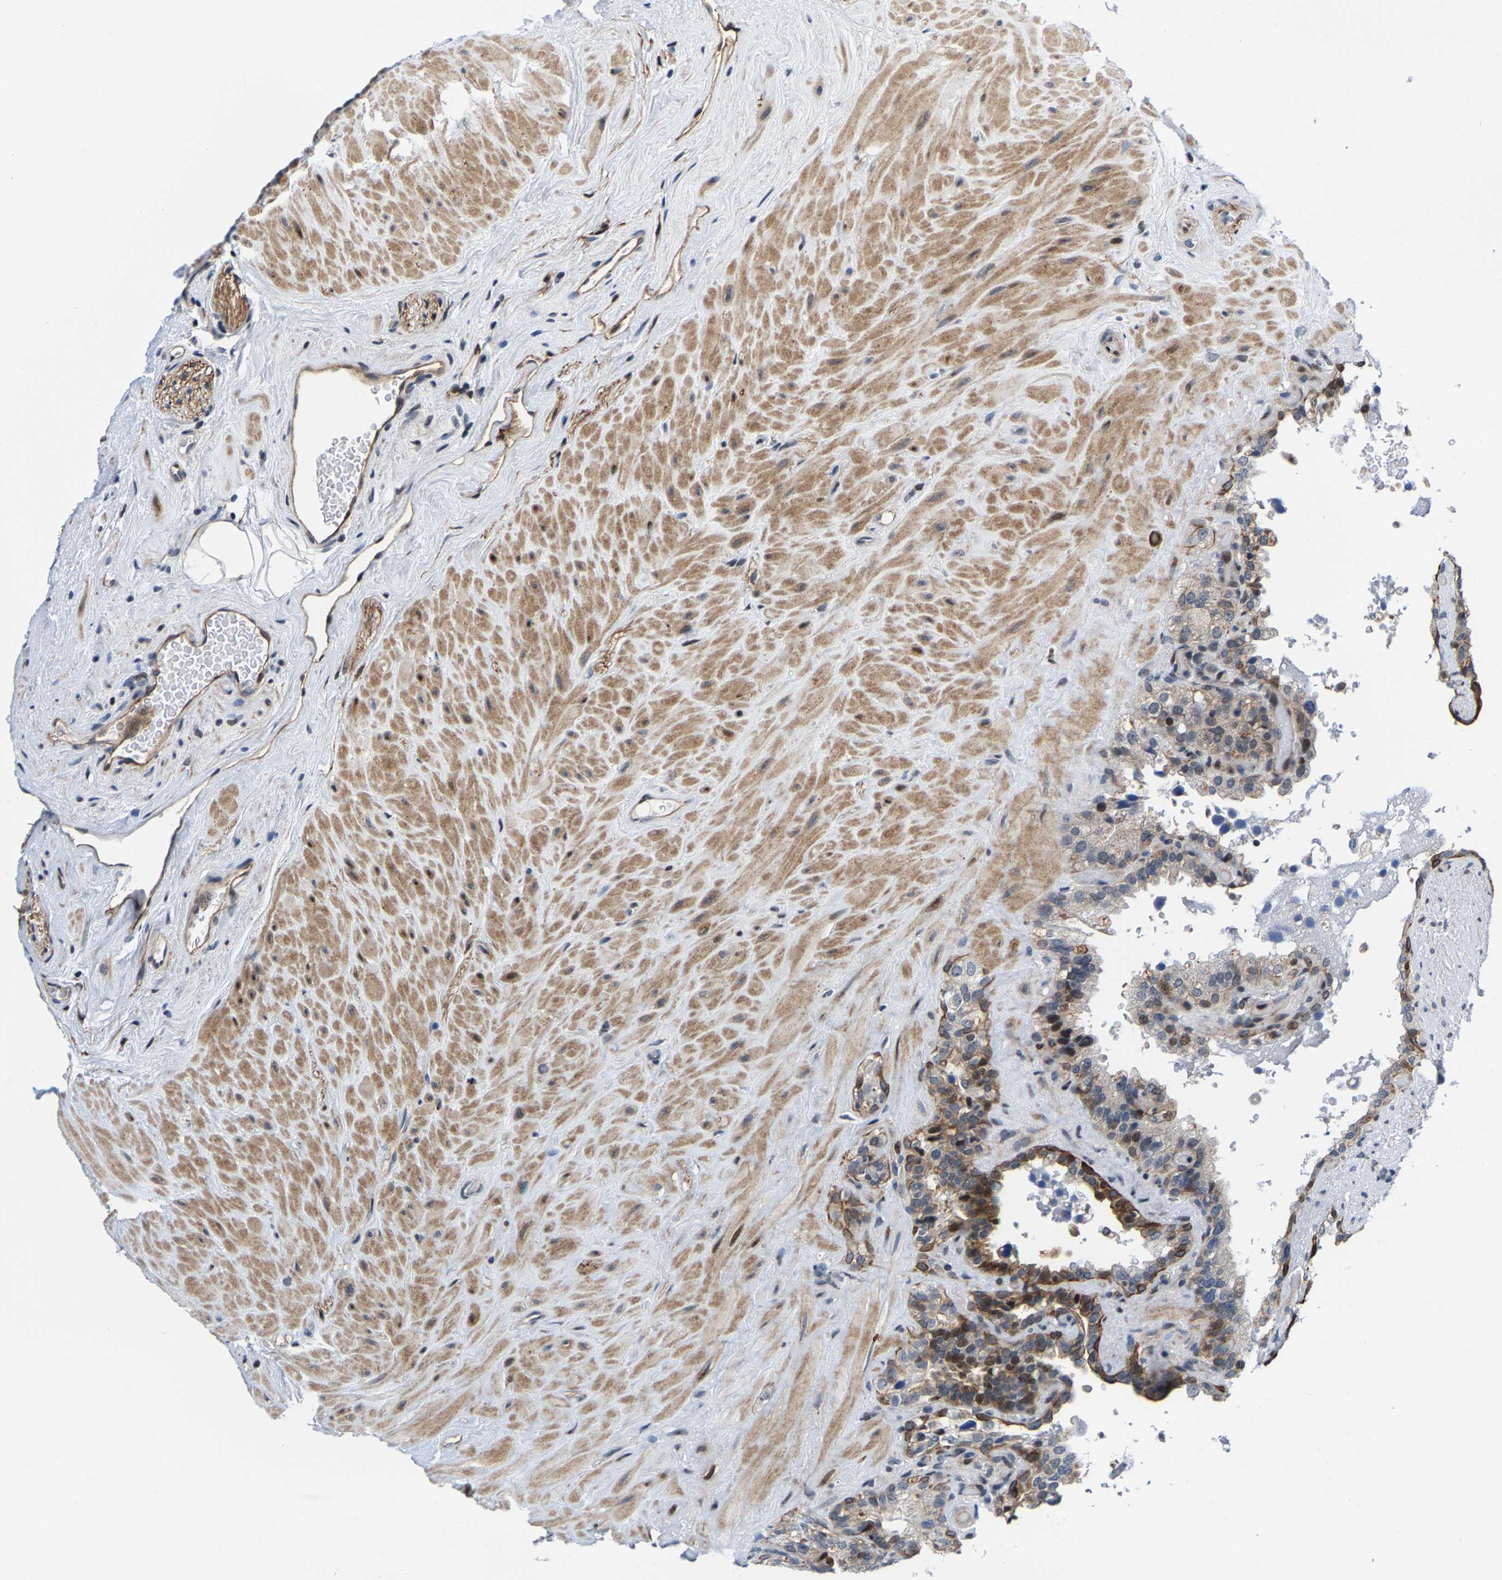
{"staining": {"intensity": "moderate", "quantity": "25%-75%", "location": "cytoplasmic/membranous"}, "tissue": "seminal vesicle", "cell_type": "Glandular cells", "image_type": "normal", "snomed": [{"axis": "morphology", "description": "Normal tissue, NOS"}, {"axis": "topography", "description": "Seminal veicle"}], "caption": "Protein analysis of benign seminal vesicle demonstrates moderate cytoplasmic/membranous expression in about 25%-75% of glandular cells.", "gene": "GTPBP10", "patient": {"sex": "male", "age": 68}}